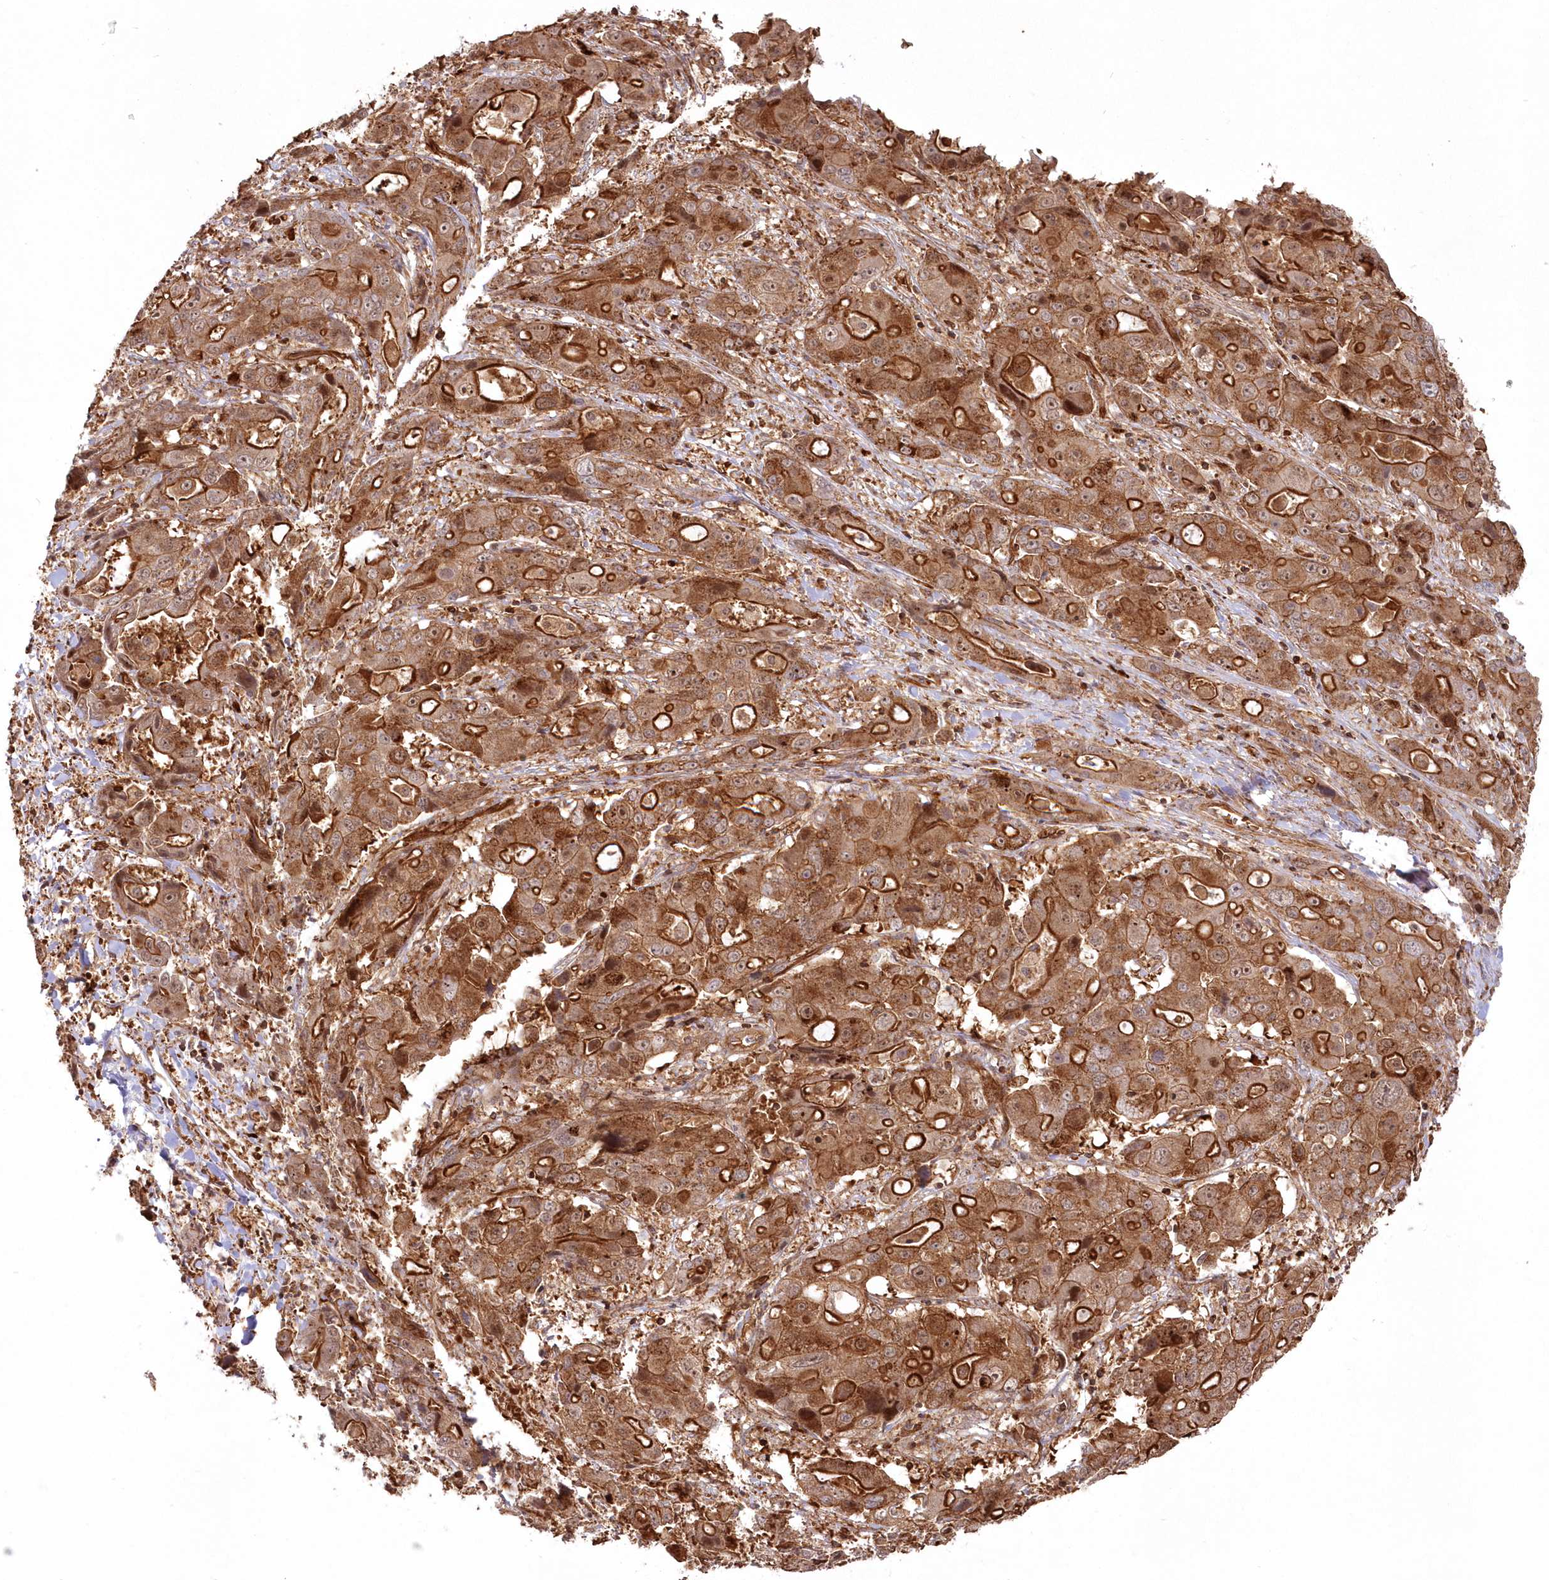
{"staining": {"intensity": "strong", "quantity": ">75%", "location": "cytoplasmic/membranous"}, "tissue": "liver cancer", "cell_type": "Tumor cells", "image_type": "cancer", "snomed": [{"axis": "morphology", "description": "Cholangiocarcinoma"}, {"axis": "topography", "description": "Liver"}], "caption": "Protein staining shows strong cytoplasmic/membranous staining in approximately >75% of tumor cells in liver cancer (cholangiocarcinoma).", "gene": "RGCC", "patient": {"sex": "male", "age": 67}}